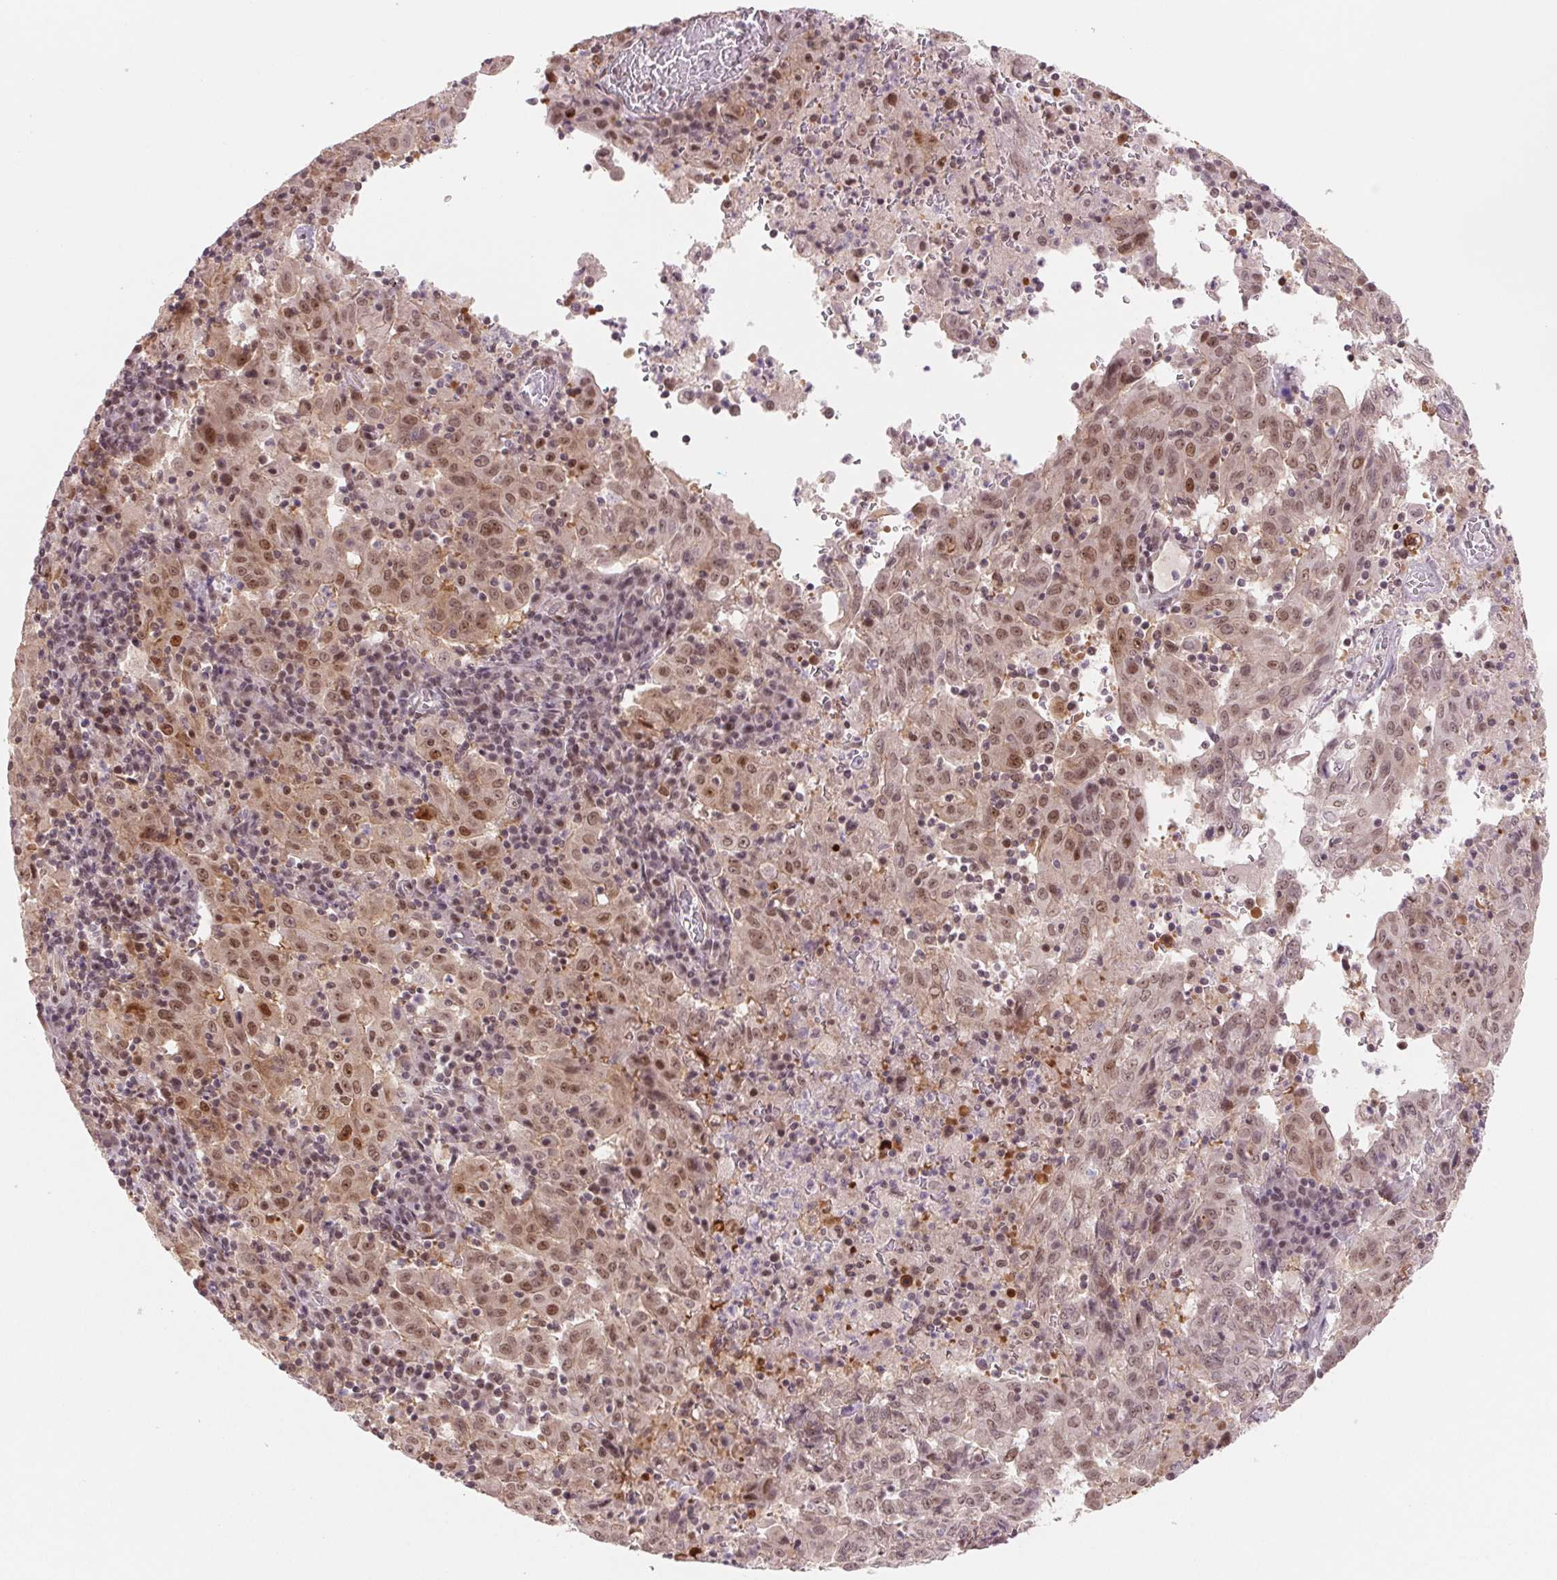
{"staining": {"intensity": "moderate", "quantity": ">75%", "location": "nuclear"}, "tissue": "pancreatic cancer", "cell_type": "Tumor cells", "image_type": "cancer", "snomed": [{"axis": "morphology", "description": "Adenocarcinoma, NOS"}, {"axis": "topography", "description": "Pancreas"}], "caption": "Pancreatic cancer stained for a protein (brown) demonstrates moderate nuclear positive expression in approximately >75% of tumor cells.", "gene": "DNAJB6", "patient": {"sex": "male", "age": 63}}